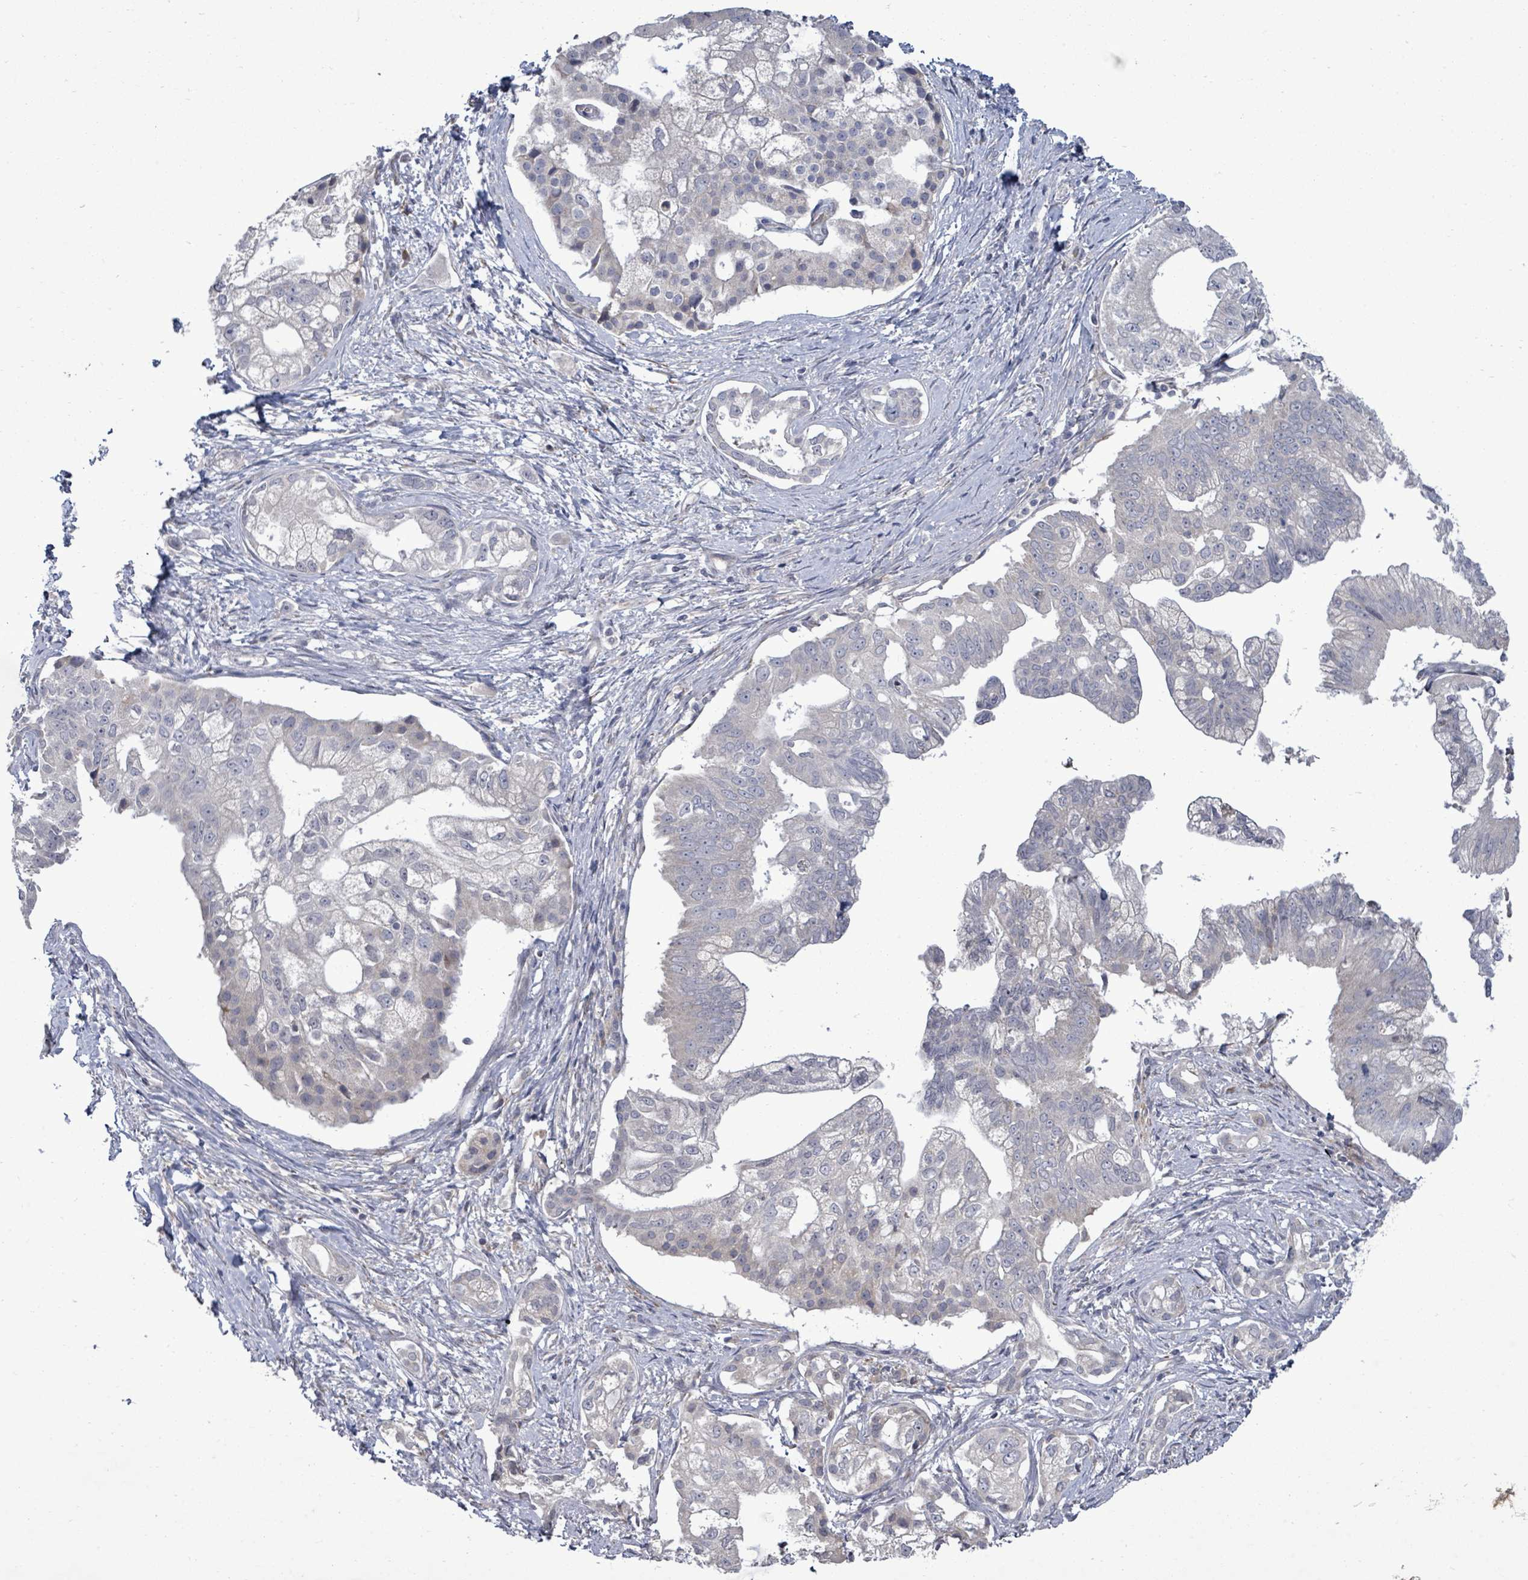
{"staining": {"intensity": "negative", "quantity": "none", "location": "none"}, "tissue": "pancreatic cancer", "cell_type": "Tumor cells", "image_type": "cancer", "snomed": [{"axis": "morphology", "description": "Adenocarcinoma, NOS"}, {"axis": "topography", "description": "Pancreas"}], "caption": "There is no significant expression in tumor cells of adenocarcinoma (pancreatic). (Immunohistochemistry (ihc), brightfield microscopy, high magnification).", "gene": "POMGNT2", "patient": {"sex": "male", "age": 70}}